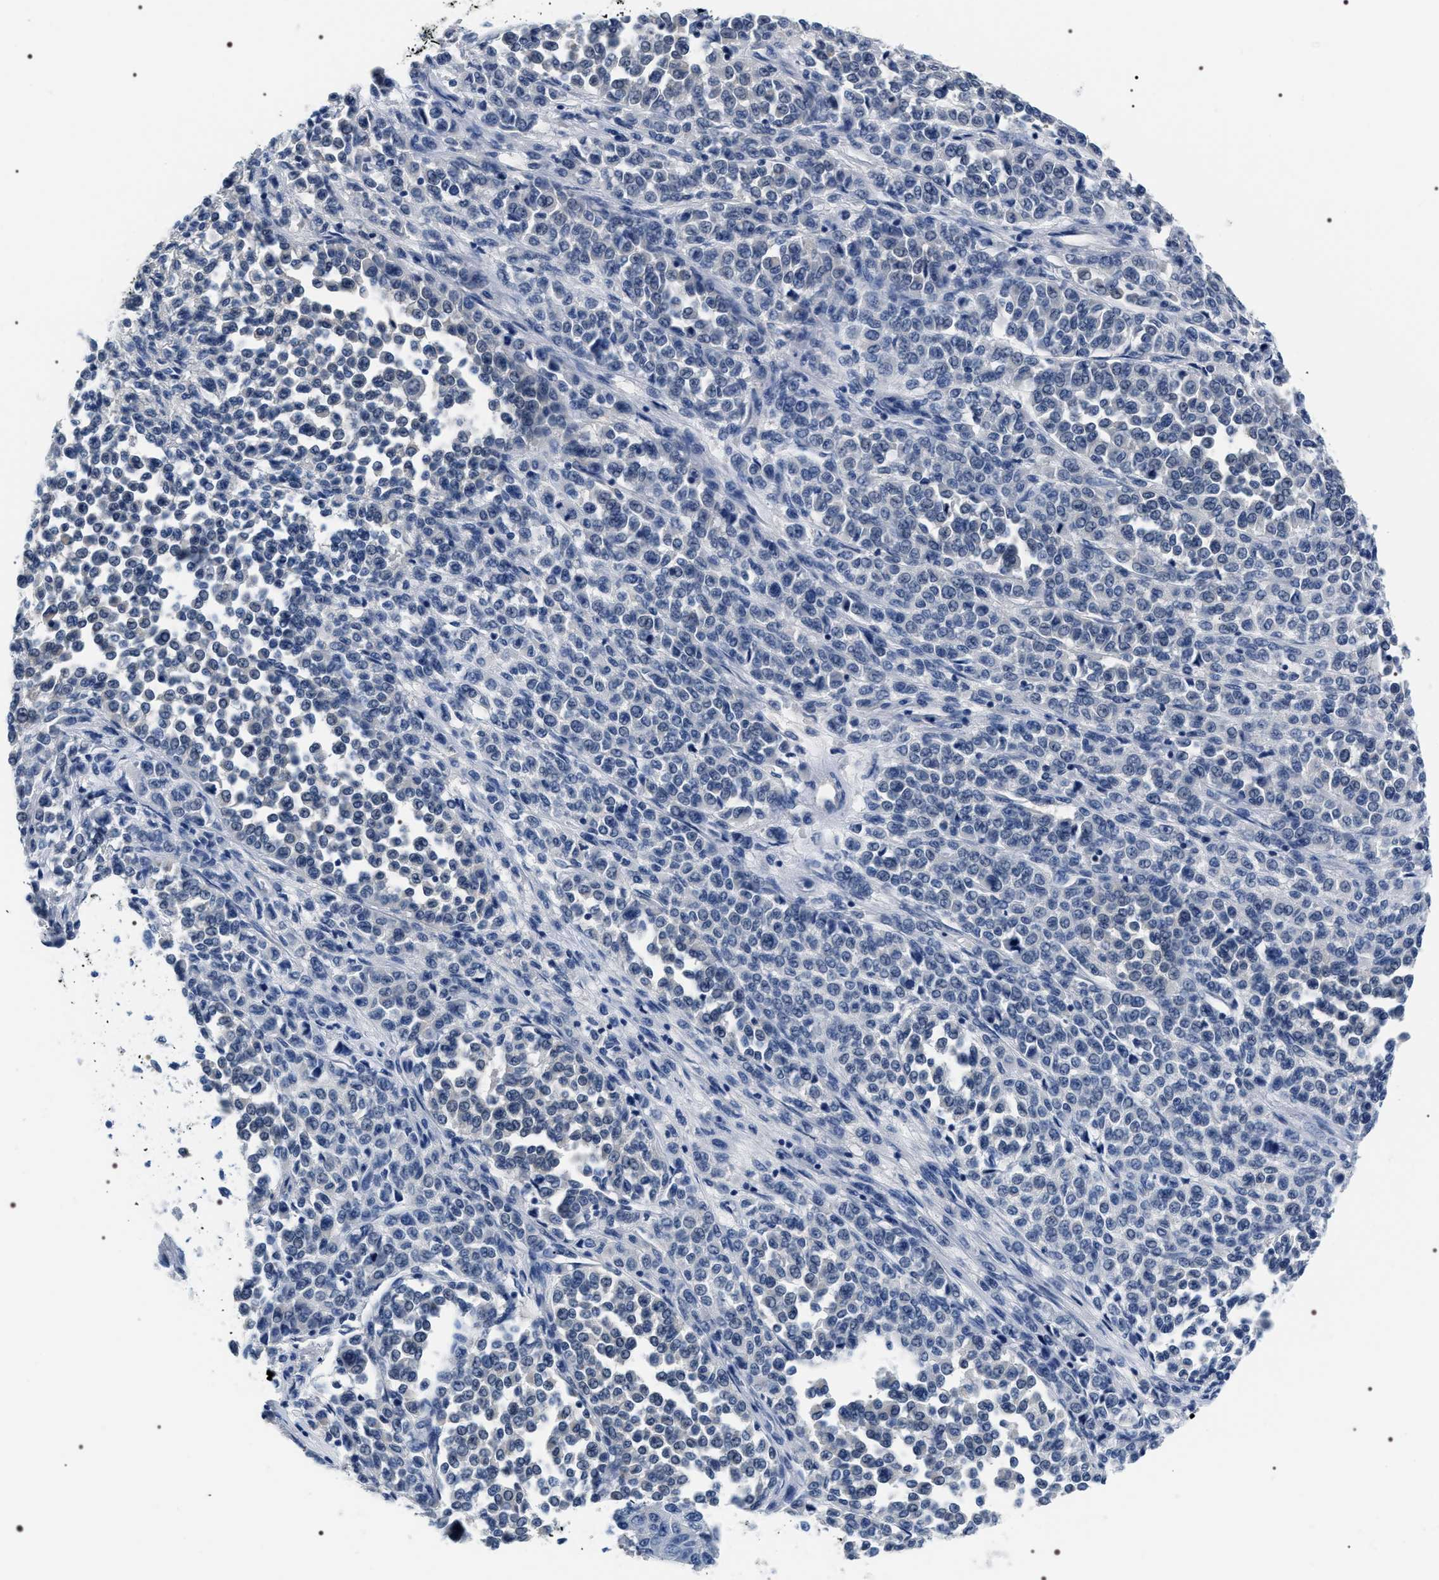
{"staining": {"intensity": "negative", "quantity": "none", "location": "none"}, "tissue": "melanoma", "cell_type": "Tumor cells", "image_type": "cancer", "snomed": [{"axis": "morphology", "description": "Malignant melanoma, Metastatic site"}, {"axis": "topography", "description": "Pancreas"}], "caption": "Protein analysis of malignant melanoma (metastatic site) demonstrates no significant positivity in tumor cells.", "gene": "ADH4", "patient": {"sex": "female", "age": 30}}